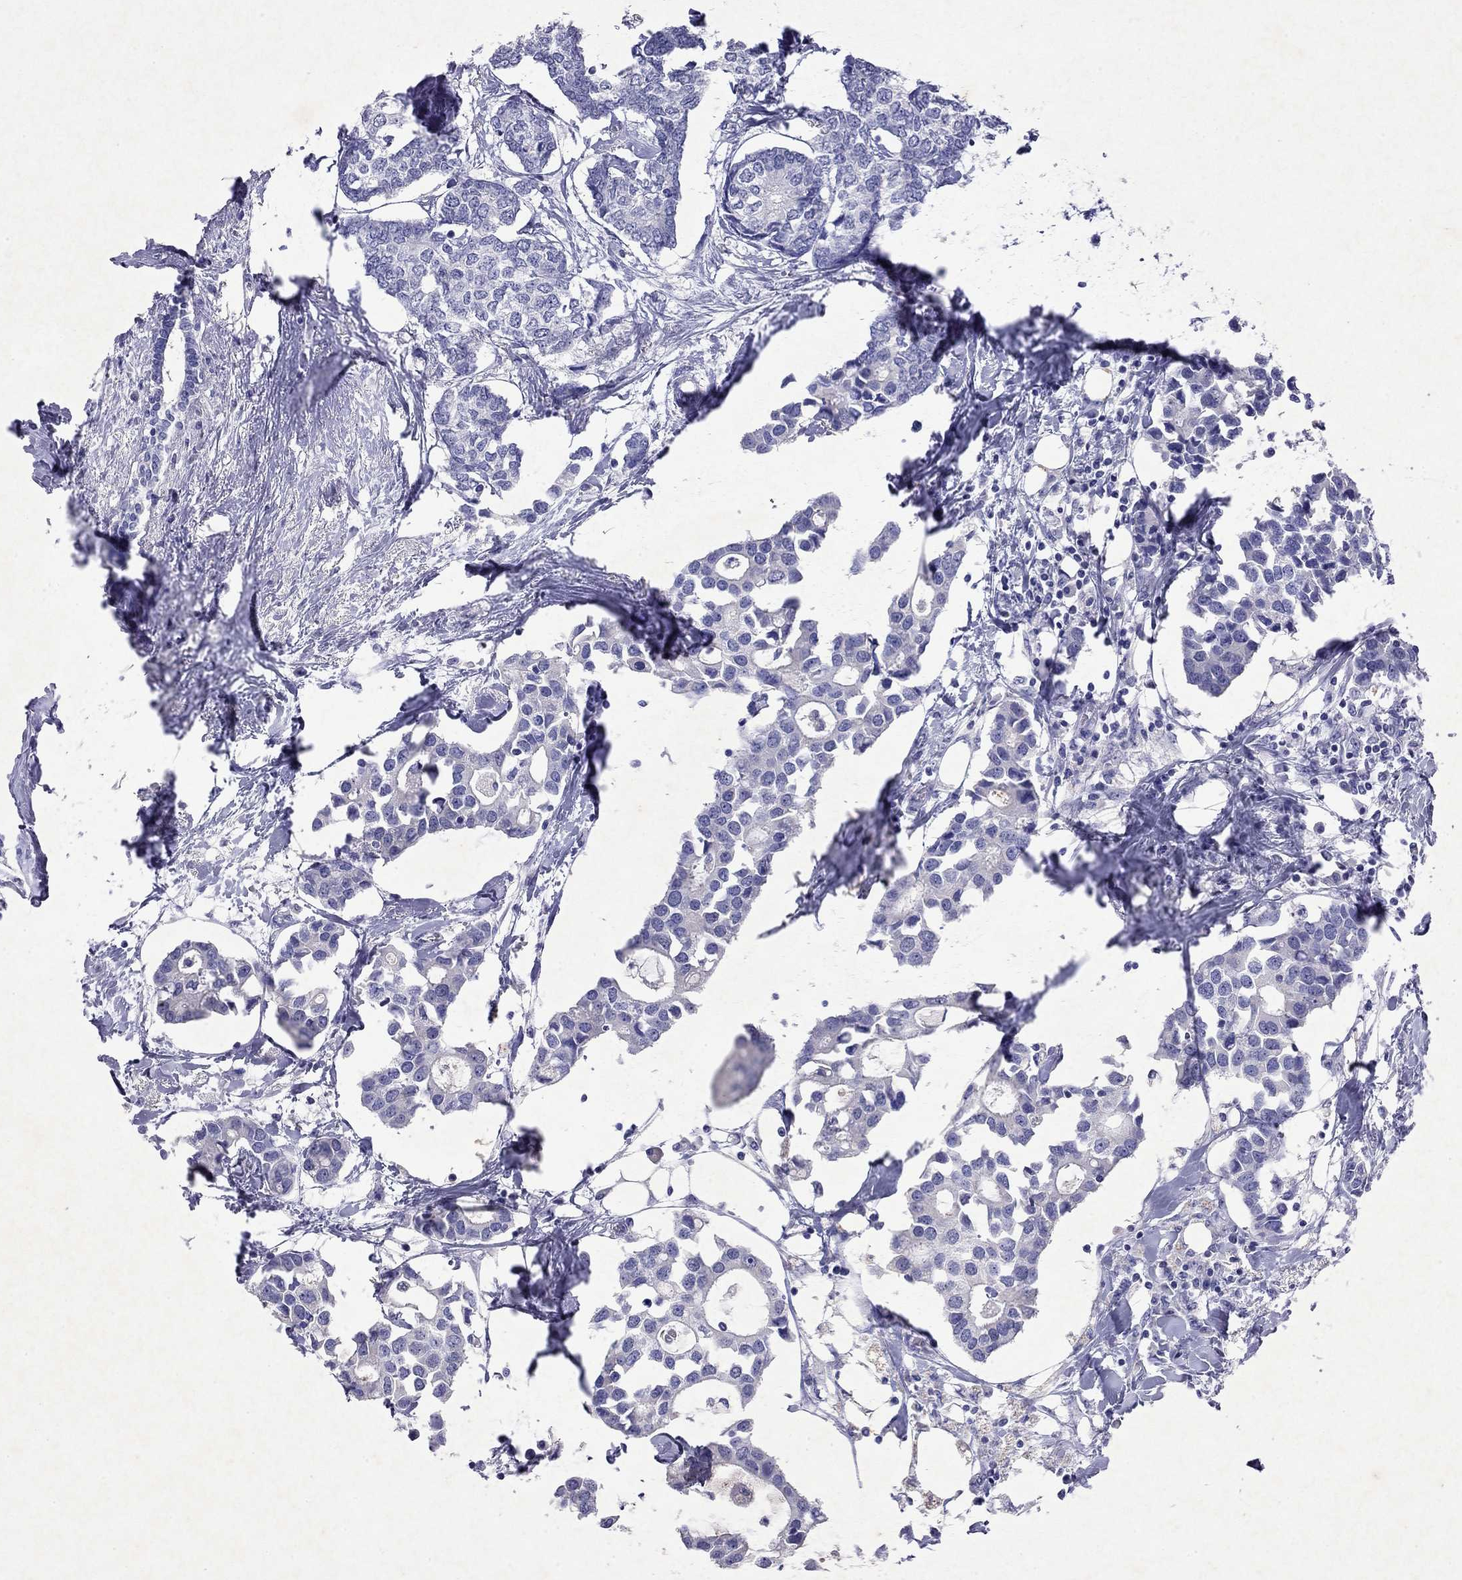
{"staining": {"intensity": "negative", "quantity": "none", "location": "none"}, "tissue": "breast cancer", "cell_type": "Tumor cells", "image_type": "cancer", "snomed": [{"axis": "morphology", "description": "Duct carcinoma"}, {"axis": "topography", "description": "Breast"}], "caption": "Breast cancer (intraductal carcinoma) stained for a protein using immunohistochemistry demonstrates no expression tumor cells.", "gene": "ARMC12", "patient": {"sex": "female", "age": 83}}